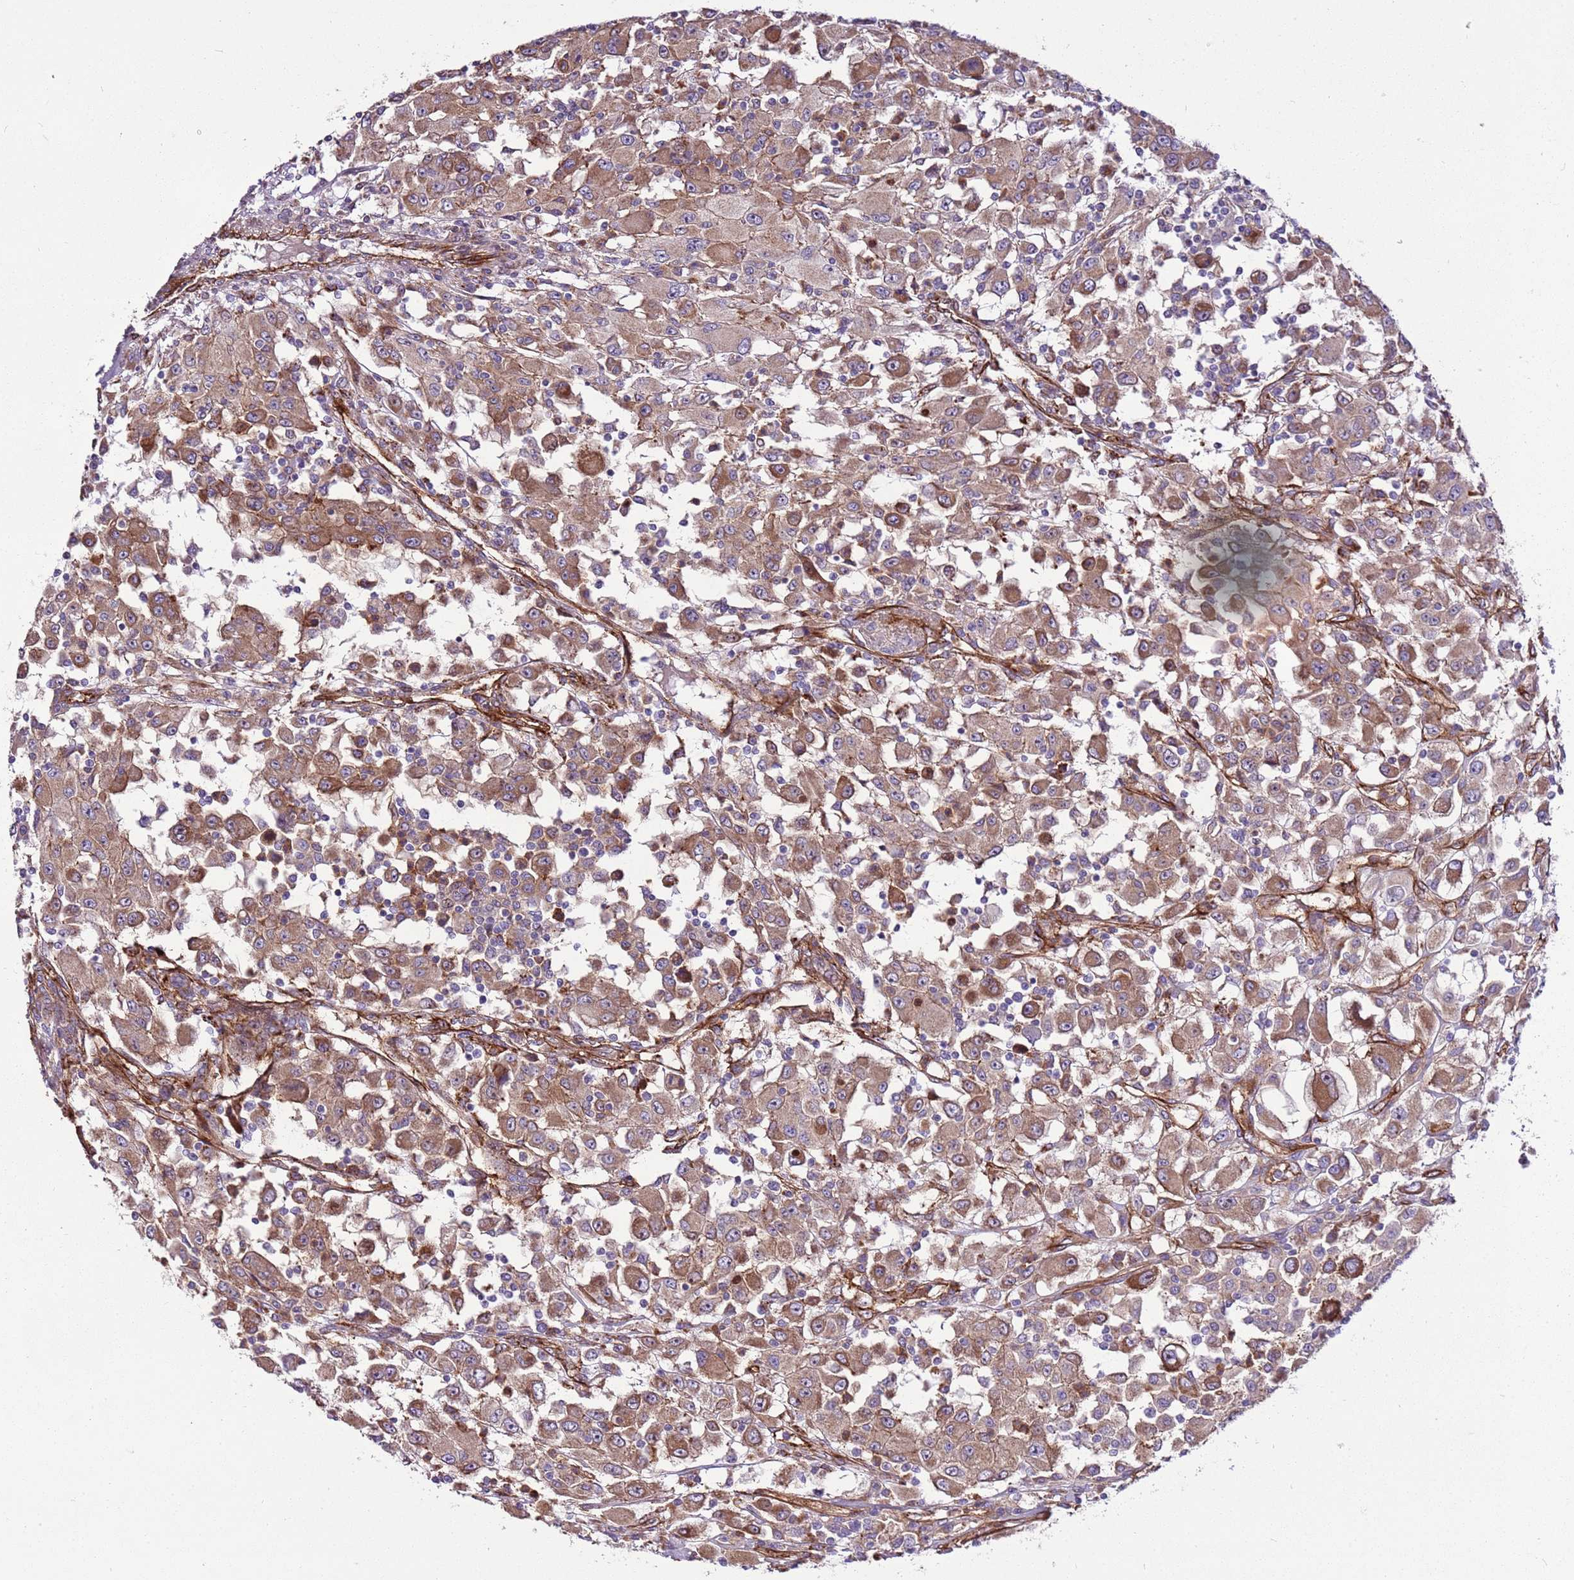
{"staining": {"intensity": "moderate", "quantity": ">75%", "location": "cytoplasmic/membranous"}, "tissue": "renal cancer", "cell_type": "Tumor cells", "image_type": "cancer", "snomed": [{"axis": "morphology", "description": "Adenocarcinoma, NOS"}, {"axis": "topography", "description": "Kidney"}], "caption": "Renal cancer stained with DAB (3,3'-diaminobenzidine) IHC demonstrates medium levels of moderate cytoplasmic/membranous staining in about >75% of tumor cells.", "gene": "ZNF827", "patient": {"sex": "female", "age": 67}}